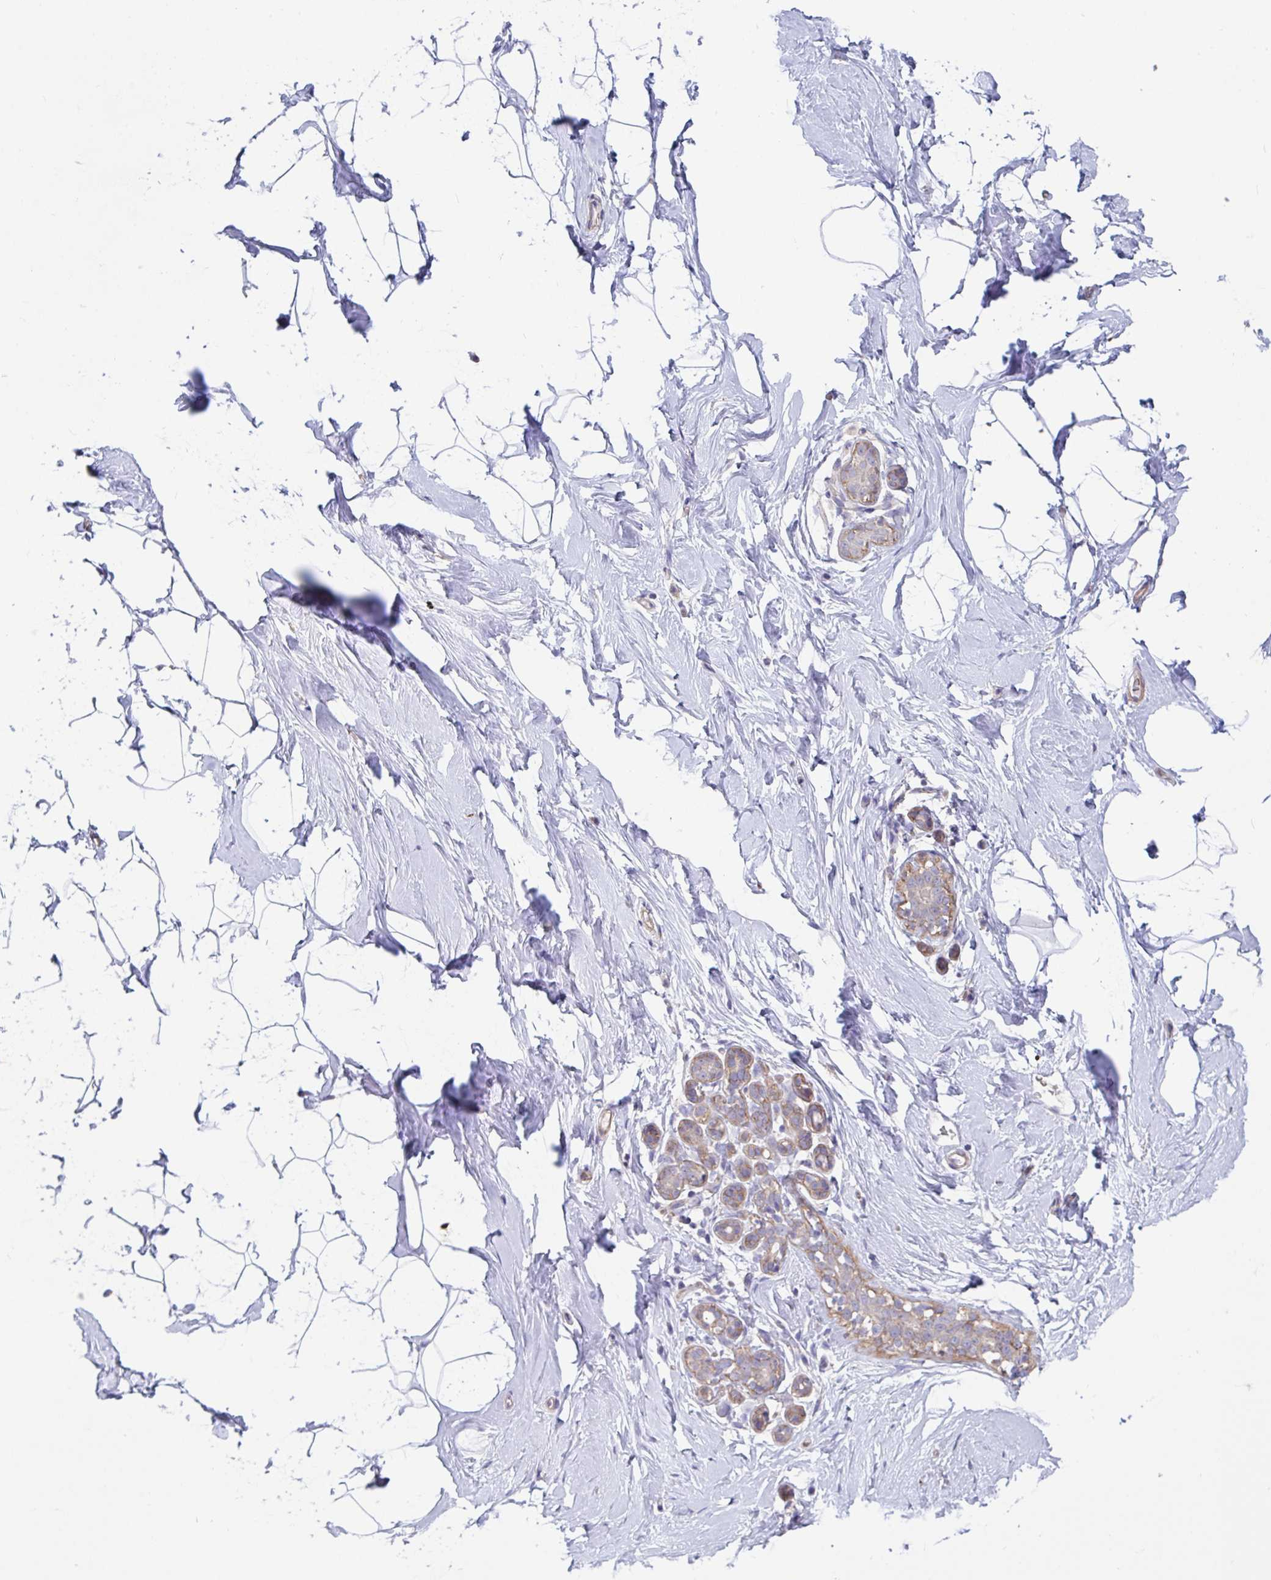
{"staining": {"intensity": "negative", "quantity": "none", "location": "none"}, "tissue": "breast", "cell_type": "Adipocytes", "image_type": "normal", "snomed": [{"axis": "morphology", "description": "Normal tissue, NOS"}, {"axis": "topography", "description": "Breast"}], "caption": "The IHC histopathology image has no significant positivity in adipocytes of breast. (Stains: DAB (3,3'-diaminobenzidine) IHC with hematoxylin counter stain, Microscopy: brightfield microscopy at high magnification).", "gene": "FAM156A", "patient": {"sex": "female", "age": 32}}